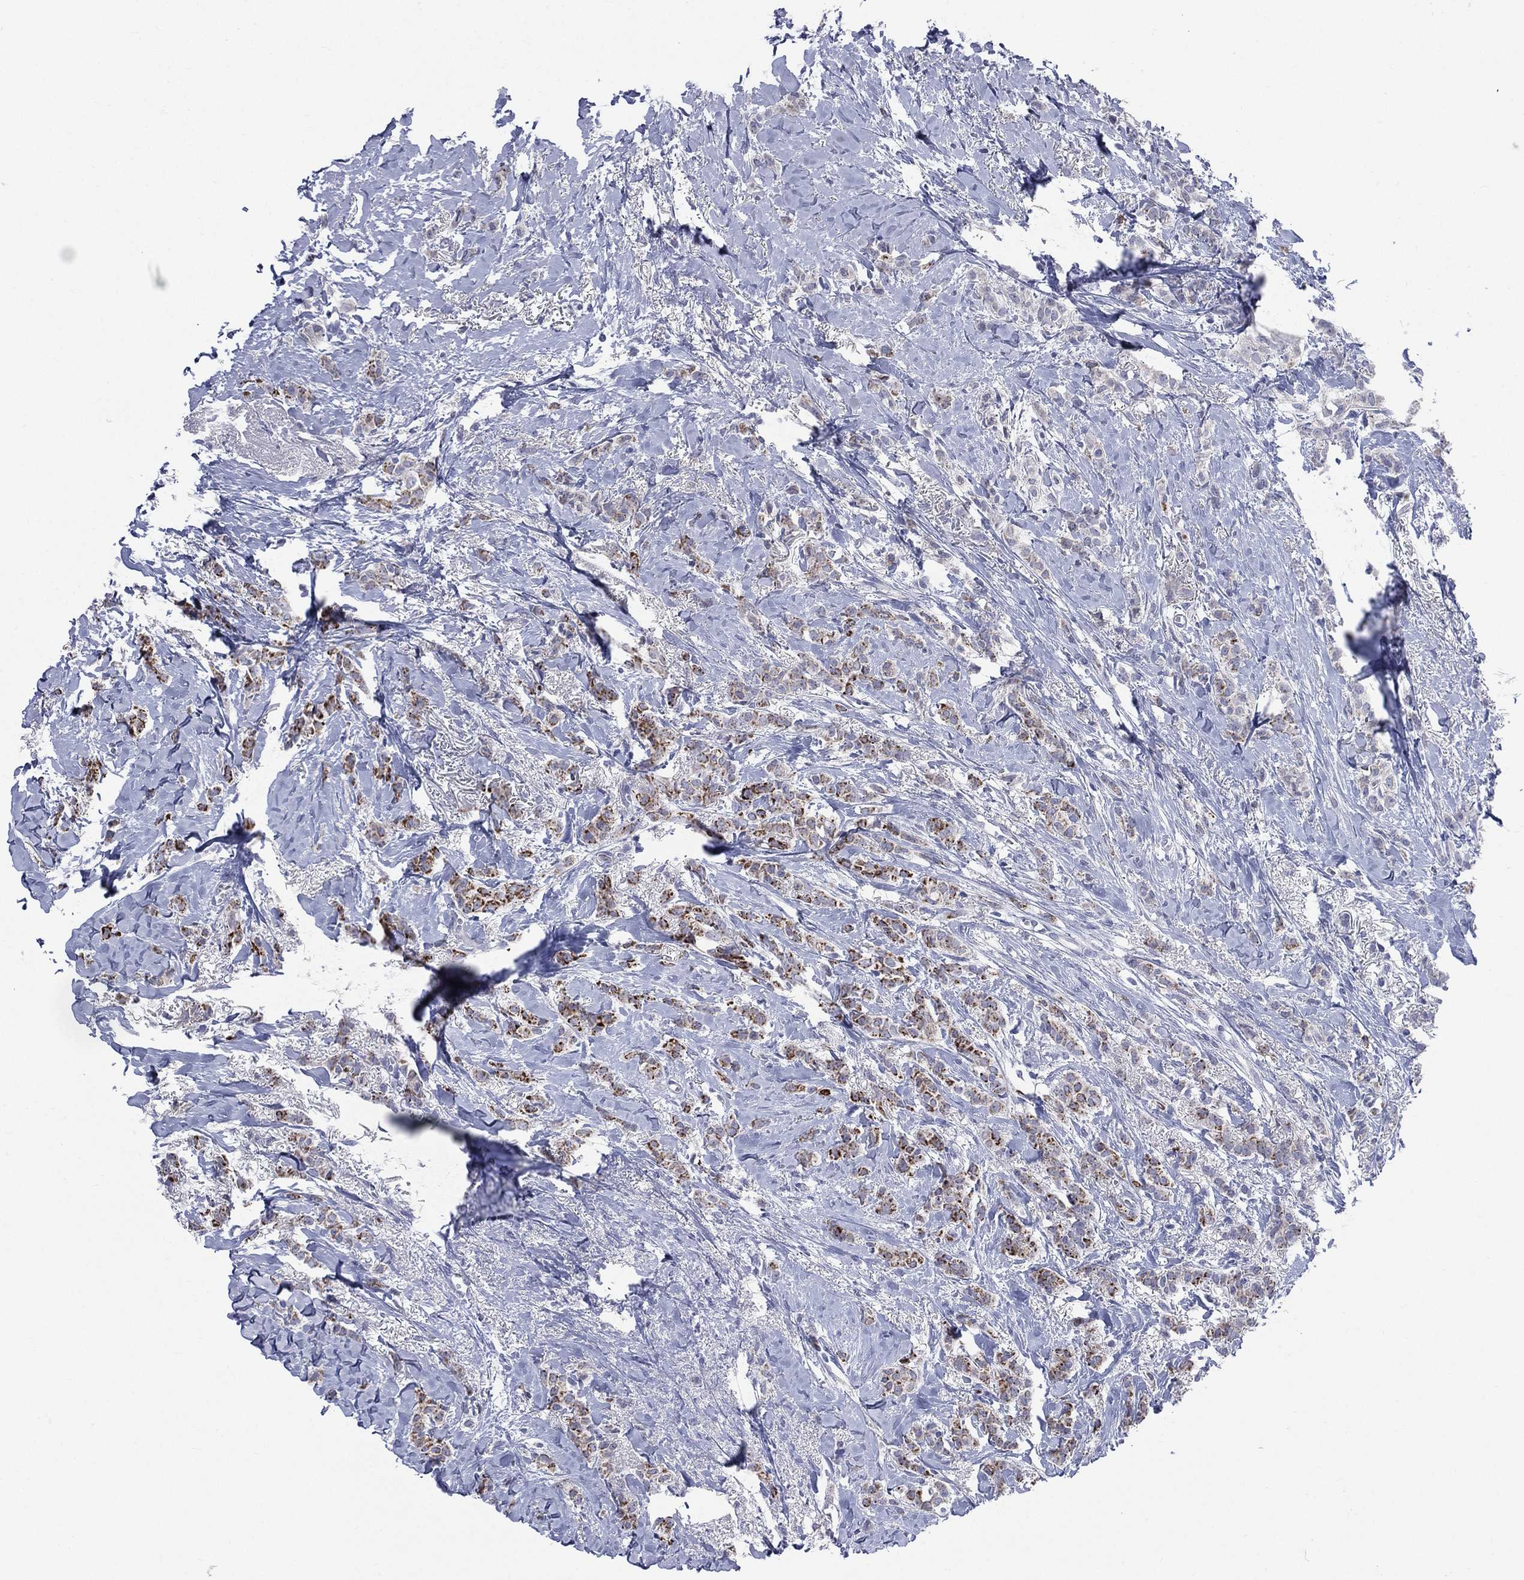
{"staining": {"intensity": "strong", "quantity": "25%-75%", "location": "cytoplasmic/membranous"}, "tissue": "breast cancer", "cell_type": "Tumor cells", "image_type": "cancer", "snomed": [{"axis": "morphology", "description": "Duct carcinoma"}, {"axis": "topography", "description": "Breast"}], "caption": "Protein expression analysis of human breast cancer (intraductal carcinoma) reveals strong cytoplasmic/membranous staining in about 25%-75% of tumor cells. The staining was performed using DAB to visualize the protein expression in brown, while the nuclei were stained in blue with hematoxylin (Magnification: 20x).", "gene": "AKAP3", "patient": {"sex": "female", "age": 85}}